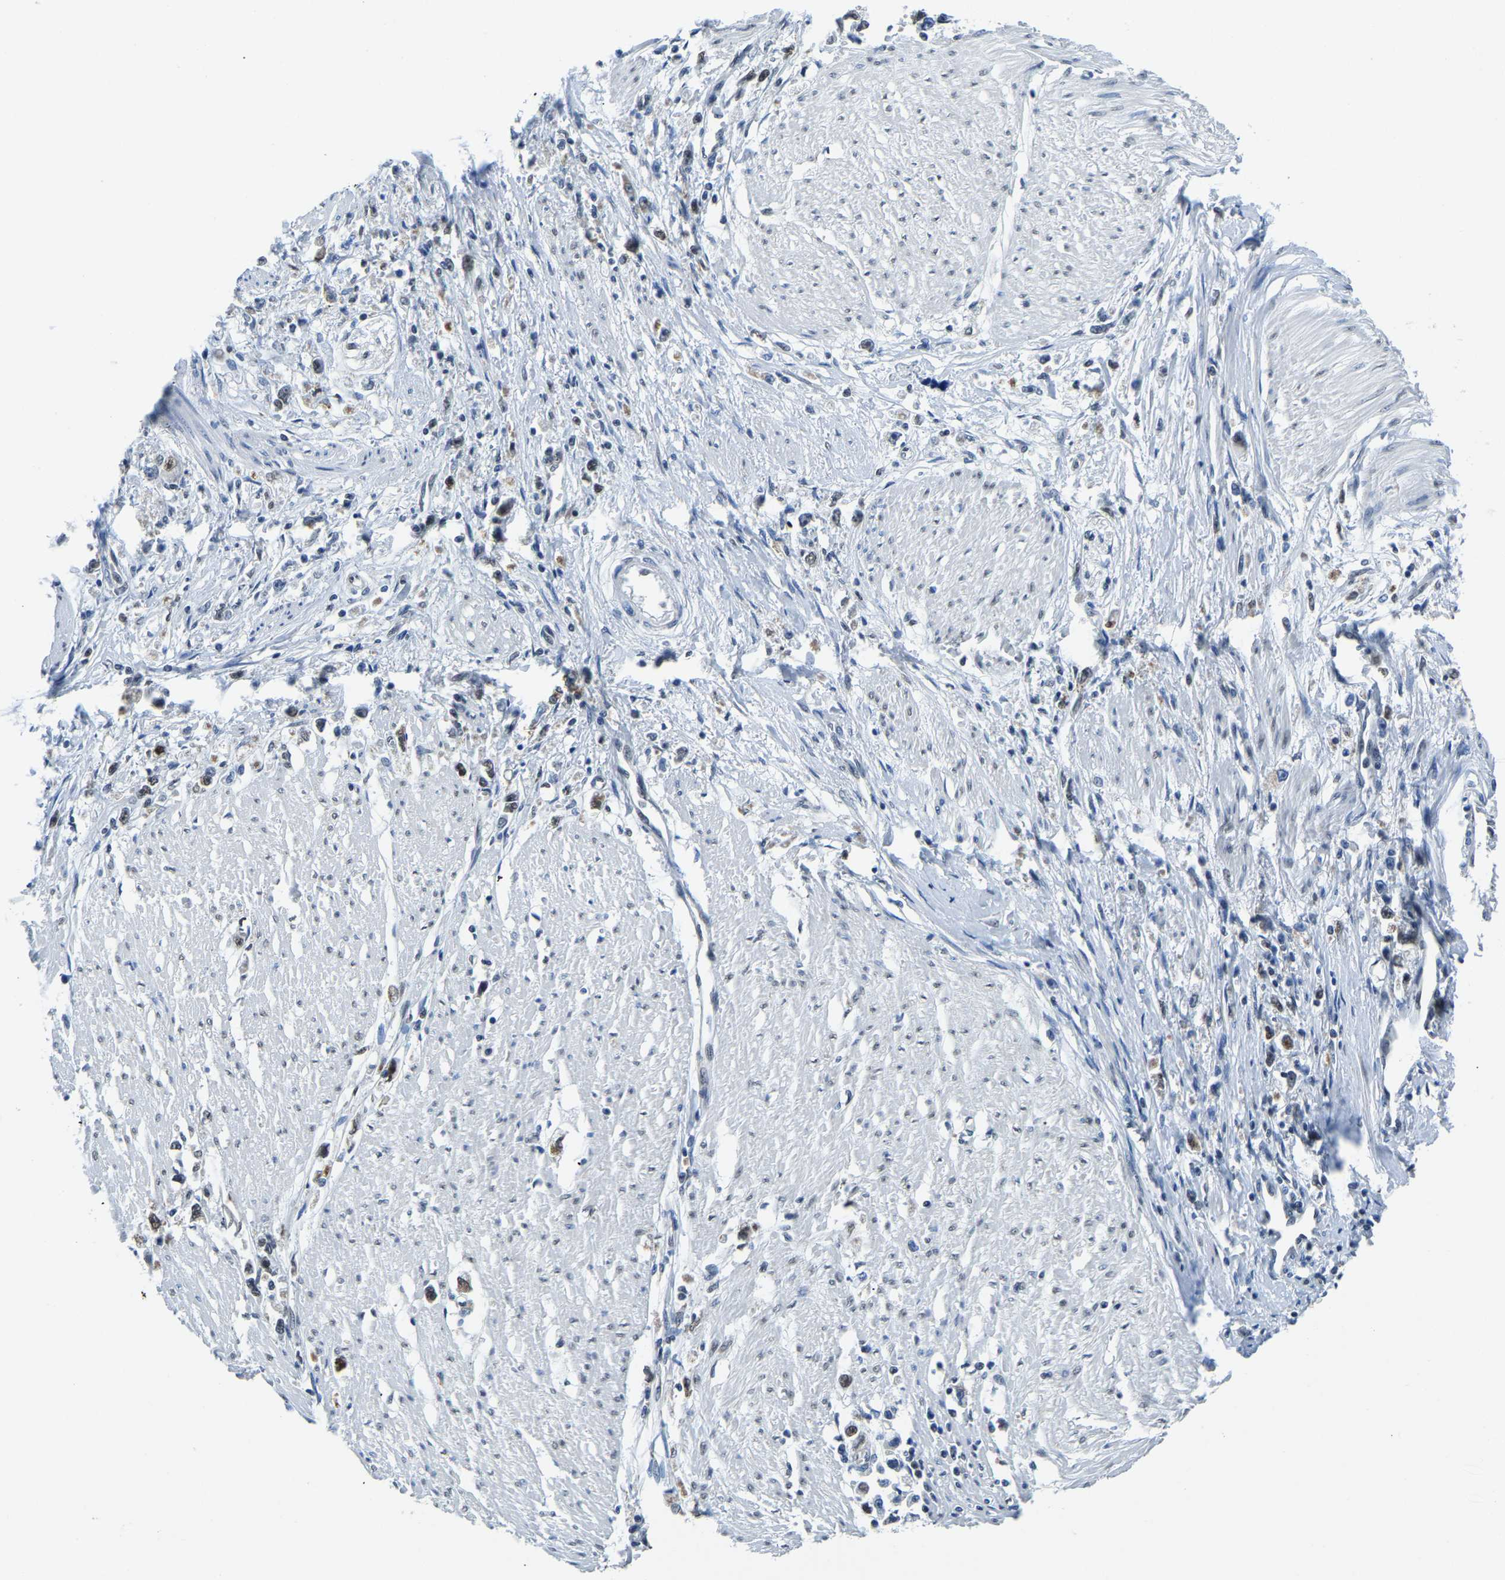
{"staining": {"intensity": "moderate", "quantity": ">75%", "location": "nuclear"}, "tissue": "stomach cancer", "cell_type": "Tumor cells", "image_type": "cancer", "snomed": [{"axis": "morphology", "description": "Adenocarcinoma, NOS"}, {"axis": "topography", "description": "Stomach"}], "caption": "The immunohistochemical stain highlights moderate nuclear expression in tumor cells of adenocarcinoma (stomach) tissue.", "gene": "BNIP3L", "patient": {"sex": "female", "age": 59}}